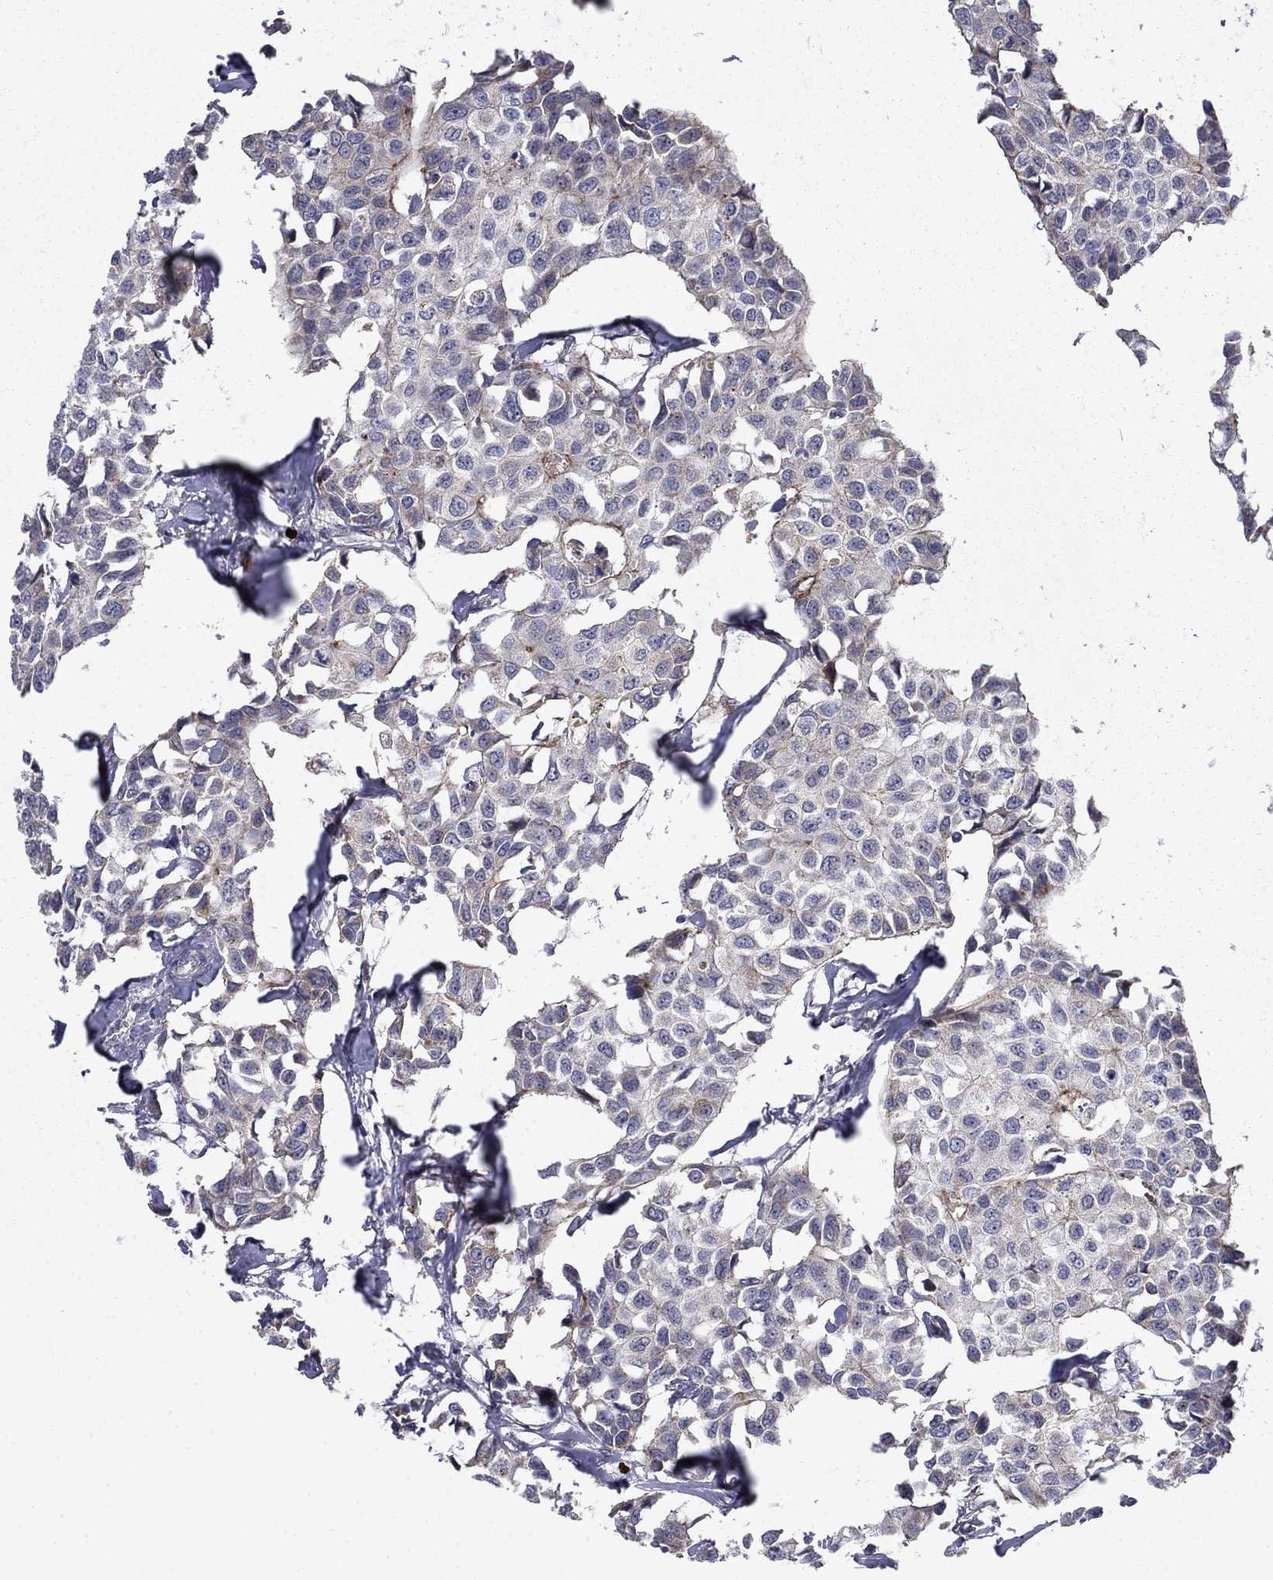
{"staining": {"intensity": "moderate", "quantity": "25%-75%", "location": "cytoplasmic/membranous"}, "tissue": "breast cancer", "cell_type": "Tumor cells", "image_type": "cancer", "snomed": [{"axis": "morphology", "description": "Duct carcinoma"}, {"axis": "topography", "description": "Breast"}], "caption": "Brown immunohistochemical staining in breast infiltrating ductal carcinoma shows moderate cytoplasmic/membranous expression in about 25%-75% of tumor cells.", "gene": "DOP1B", "patient": {"sex": "female", "age": 80}}